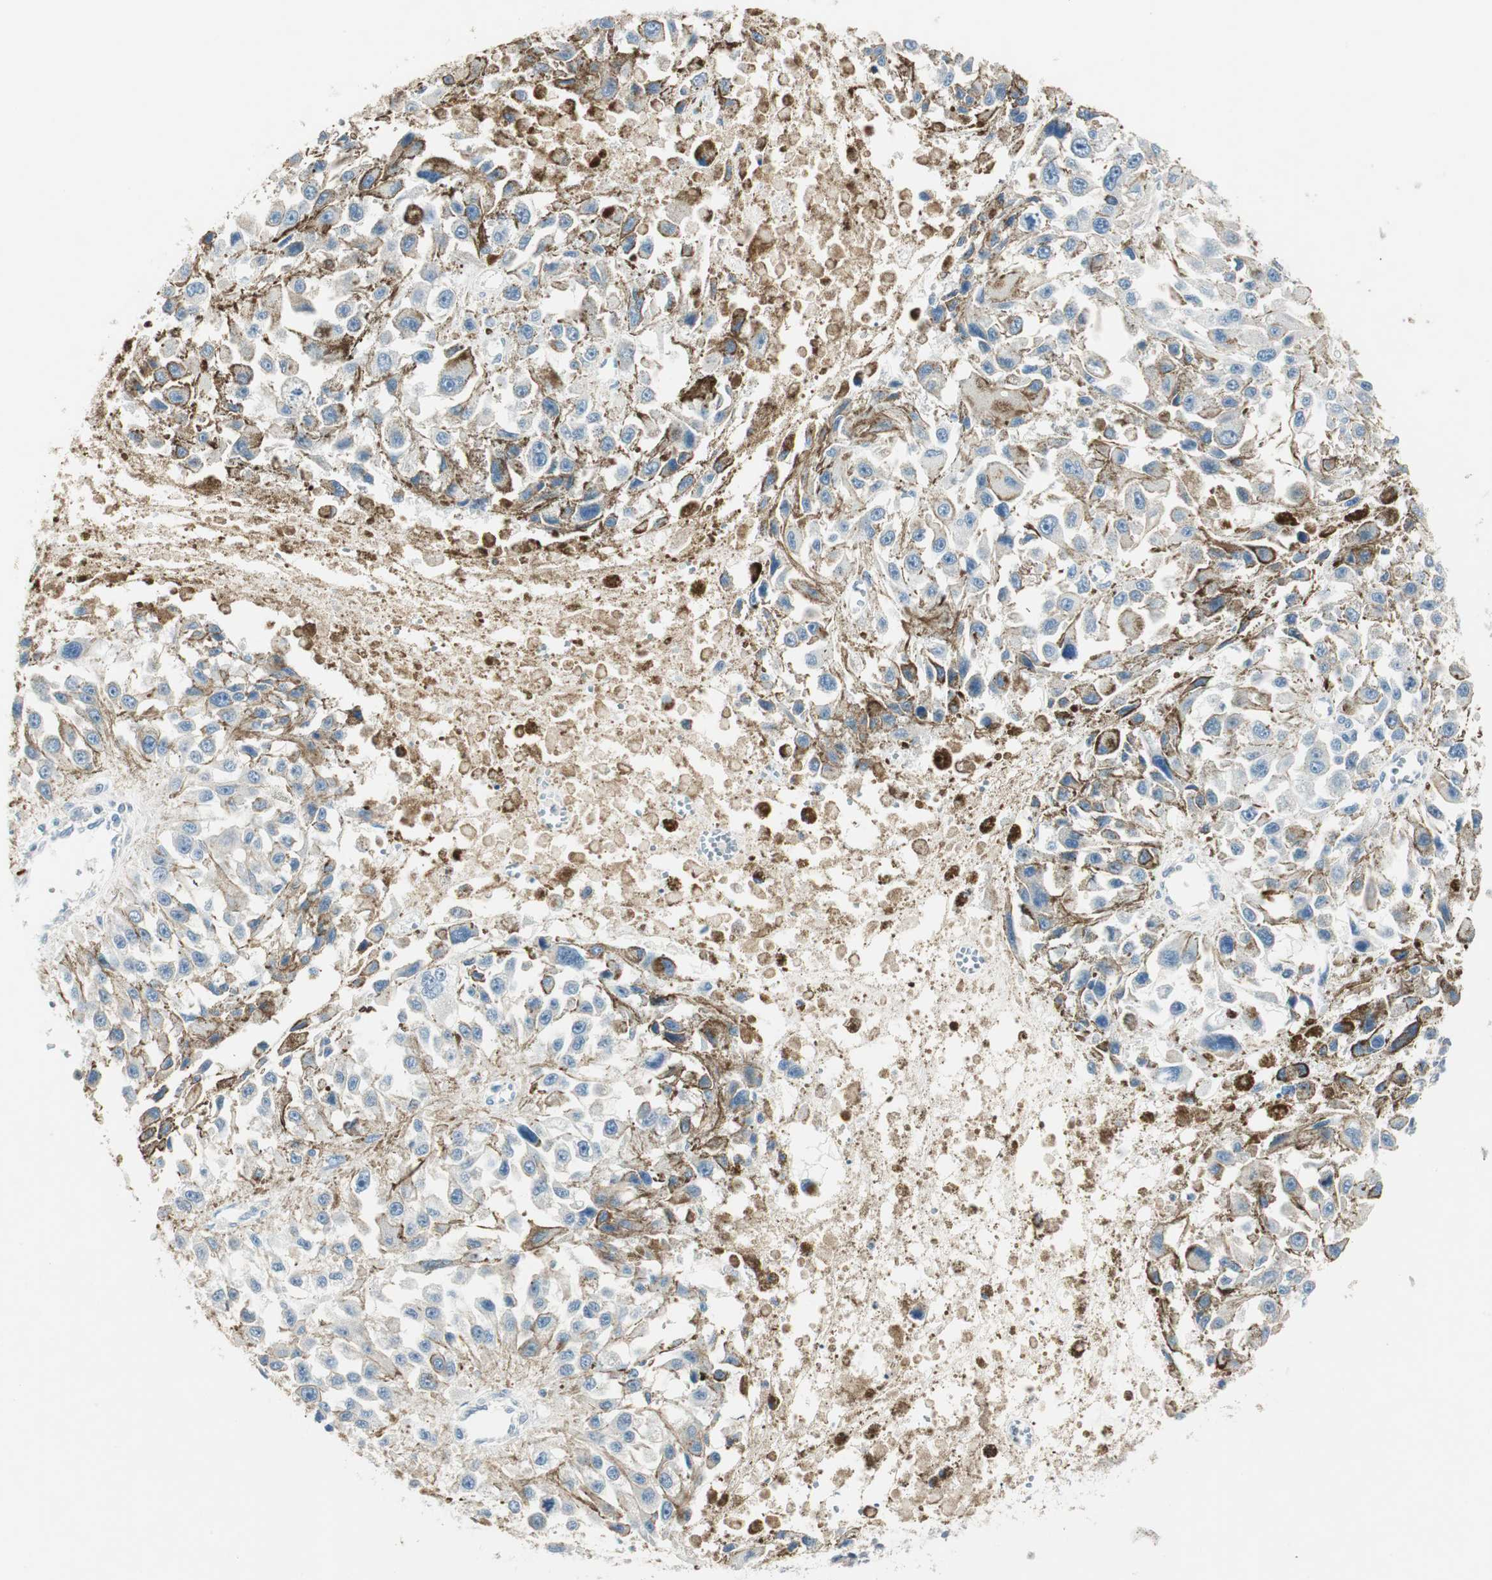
{"staining": {"intensity": "negative", "quantity": "none", "location": "none"}, "tissue": "melanoma", "cell_type": "Tumor cells", "image_type": "cancer", "snomed": [{"axis": "morphology", "description": "Malignant melanoma, Metastatic site"}, {"axis": "topography", "description": "Lymph node"}], "caption": "Tumor cells show no significant expression in melanoma.", "gene": "COTL1", "patient": {"sex": "male", "age": 59}}